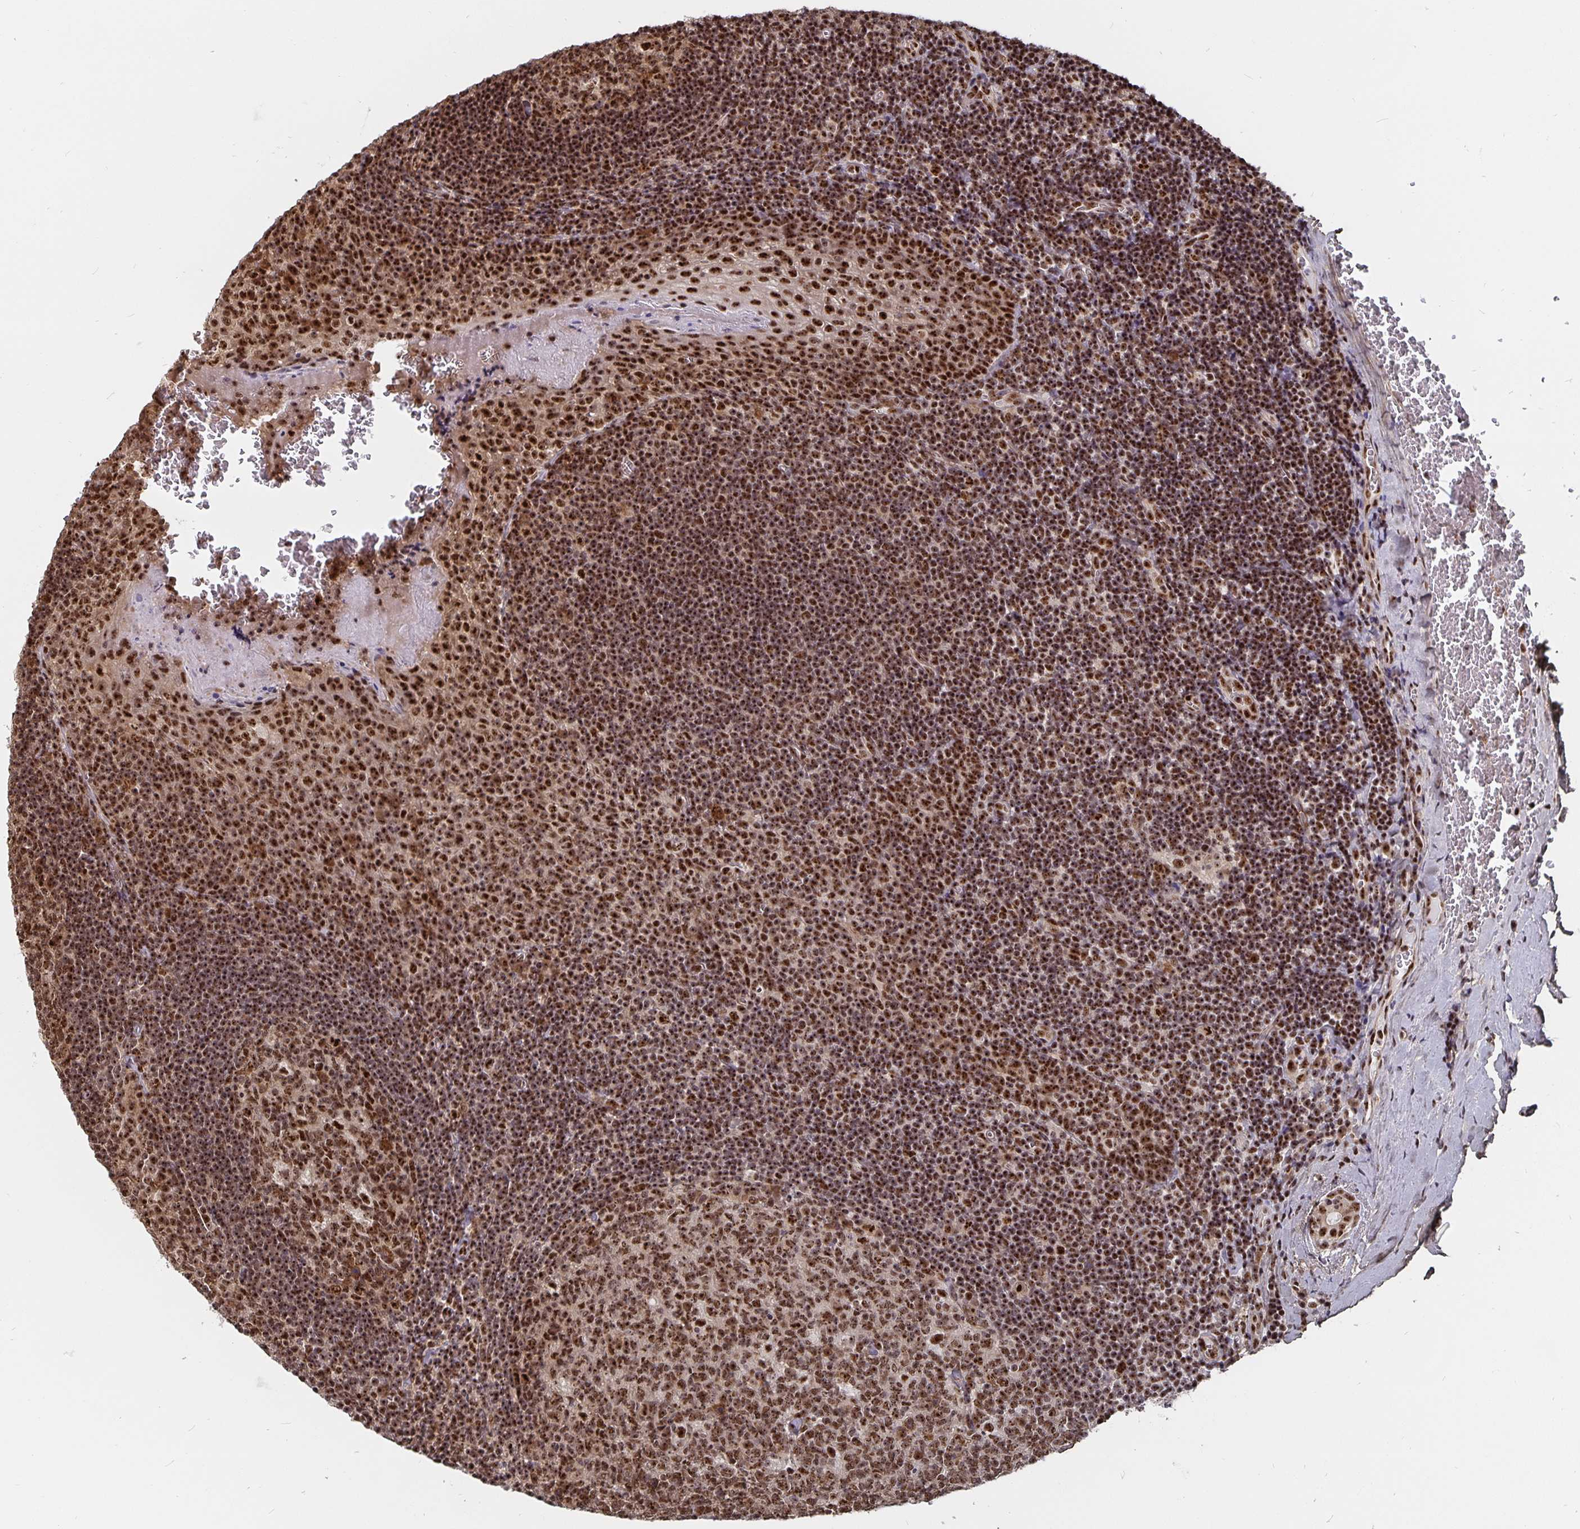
{"staining": {"intensity": "strong", "quantity": ">75%", "location": "nuclear"}, "tissue": "tonsil", "cell_type": "Germinal center cells", "image_type": "normal", "snomed": [{"axis": "morphology", "description": "Normal tissue, NOS"}, {"axis": "morphology", "description": "Inflammation, NOS"}, {"axis": "topography", "description": "Tonsil"}], "caption": "Germinal center cells show strong nuclear staining in about >75% of cells in benign tonsil.", "gene": "LAS1L", "patient": {"sex": "female", "age": 31}}